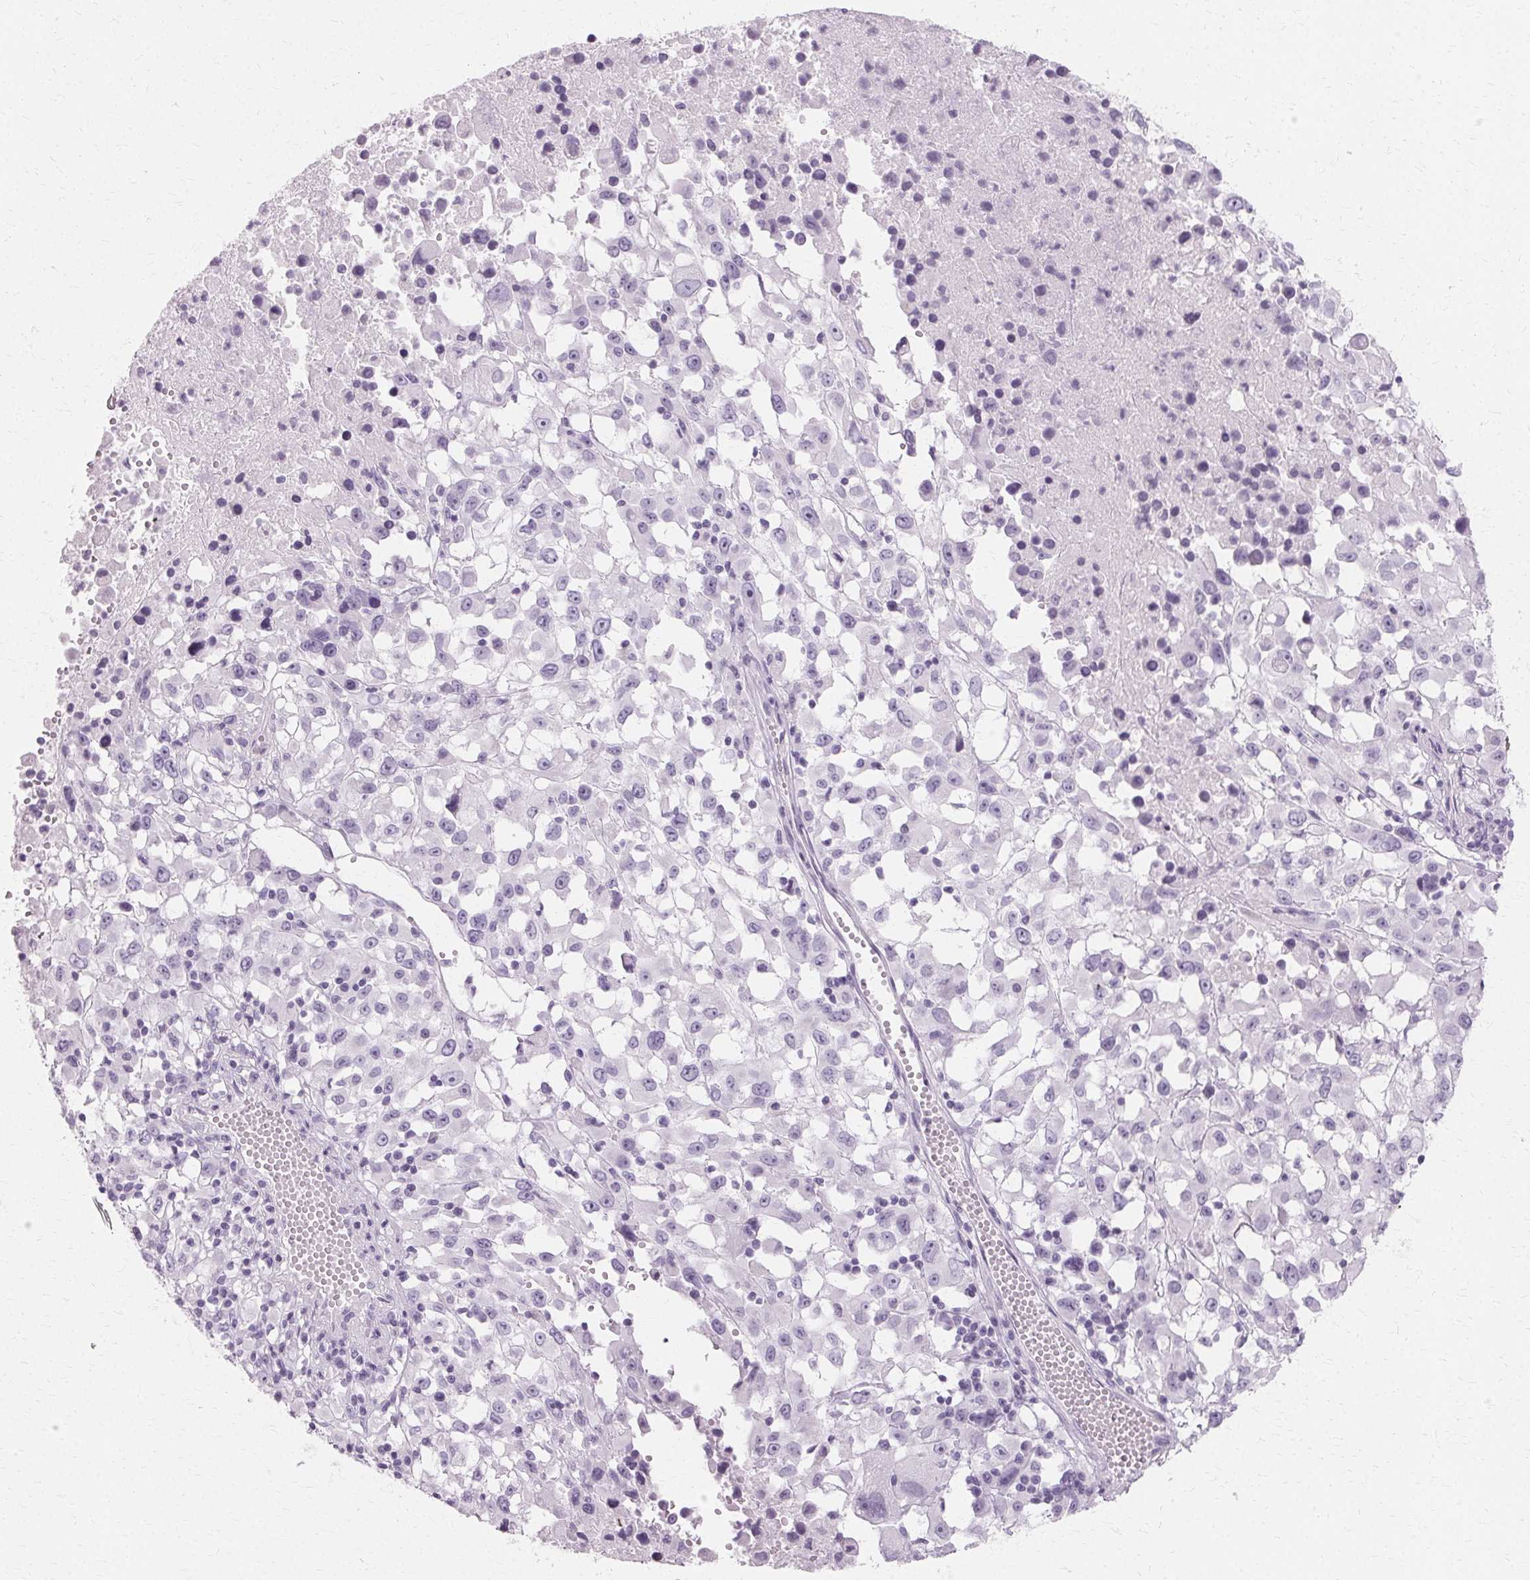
{"staining": {"intensity": "negative", "quantity": "none", "location": "none"}, "tissue": "melanoma", "cell_type": "Tumor cells", "image_type": "cancer", "snomed": [{"axis": "morphology", "description": "Malignant melanoma, Metastatic site"}, {"axis": "topography", "description": "Soft tissue"}], "caption": "Immunohistochemistry of melanoma shows no positivity in tumor cells.", "gene": "KRT6C", "patient": {"sex": "male", "age": 50}}